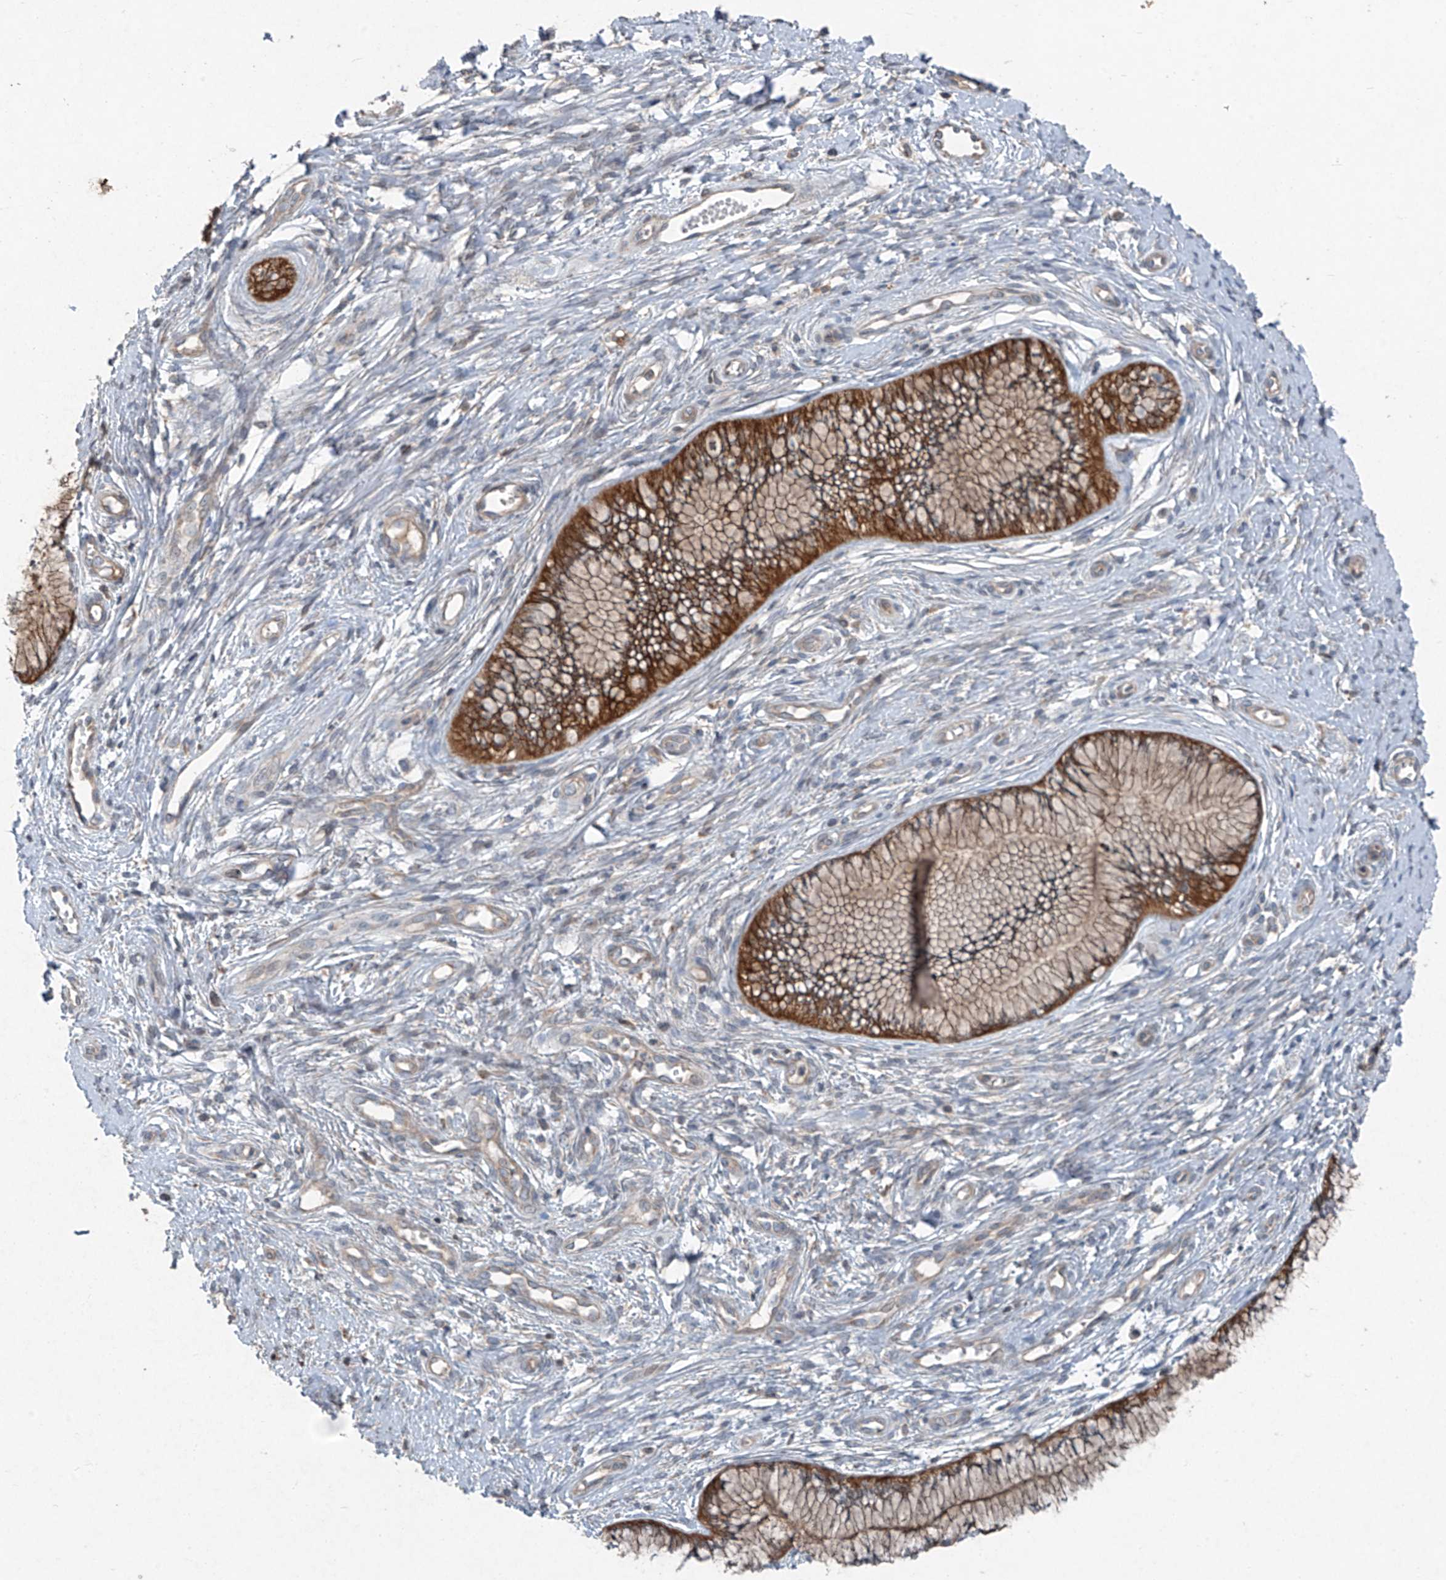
{"staining": {"intensity": "moderate", "quantity": "25%-75%", "location": "cytoplasmic/membranous"}, "tissue": "cervical cancer", "cell_type": "Tumor cells", "image_type": "cancer", "snomed": [{"axis": "morphology", "description": "Squamous cell carcinoma, NOS"}, {"axis": "topography", "description": "Cervix"}], "caption": "Human cervical squamous cell carcinoma stained with a protein marker exhibits moderate staining in tumor cells.", "gene": "FOXRED2", "patient": {"sex": "female", "age": 37}}